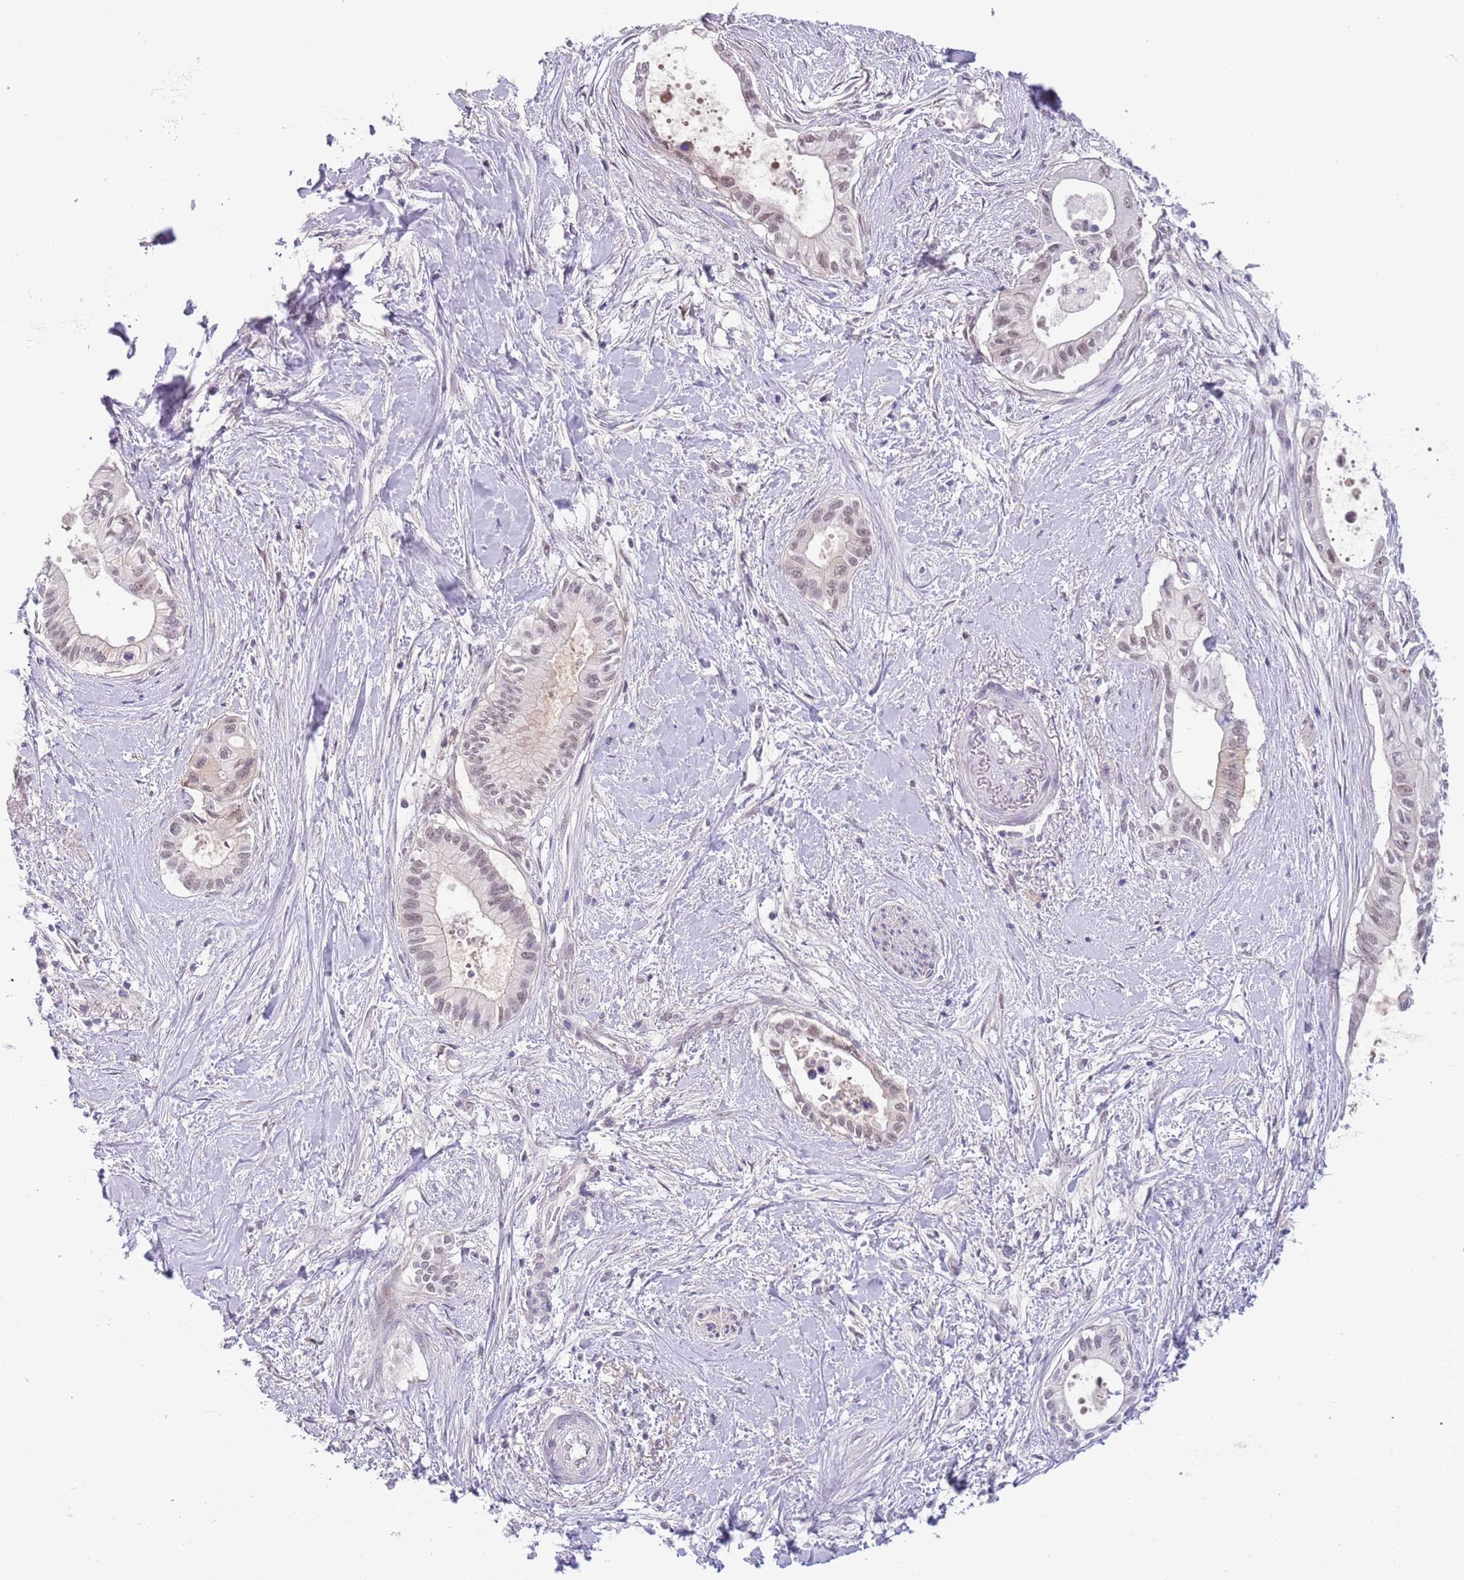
{"staining": {"intensity": "weak", "quantity": ">75%", "location": "nuclear"}, "tissue": "pancreatic cancer", "cell_type": "Tumor cells", "image_type": "cancer", "snomed": [{"axis": "morphology", "description": "Adenocarcinoma, NOS"}, {"axis": "topography", "description": "Pancreas"}], "caption": "Immunohistochemistry (IHC) photomicrograph of neoplastic tissue: human pancreatic adenocarcinoma stained using immunohistochemistry (IHC) shows low levels of weak protein expression localized specifically in the nuclear of tumor cells, appearing as a nuclear brown color.", "gene": "LYPD6B", "patient": {"sex": "male", "age": 78}}